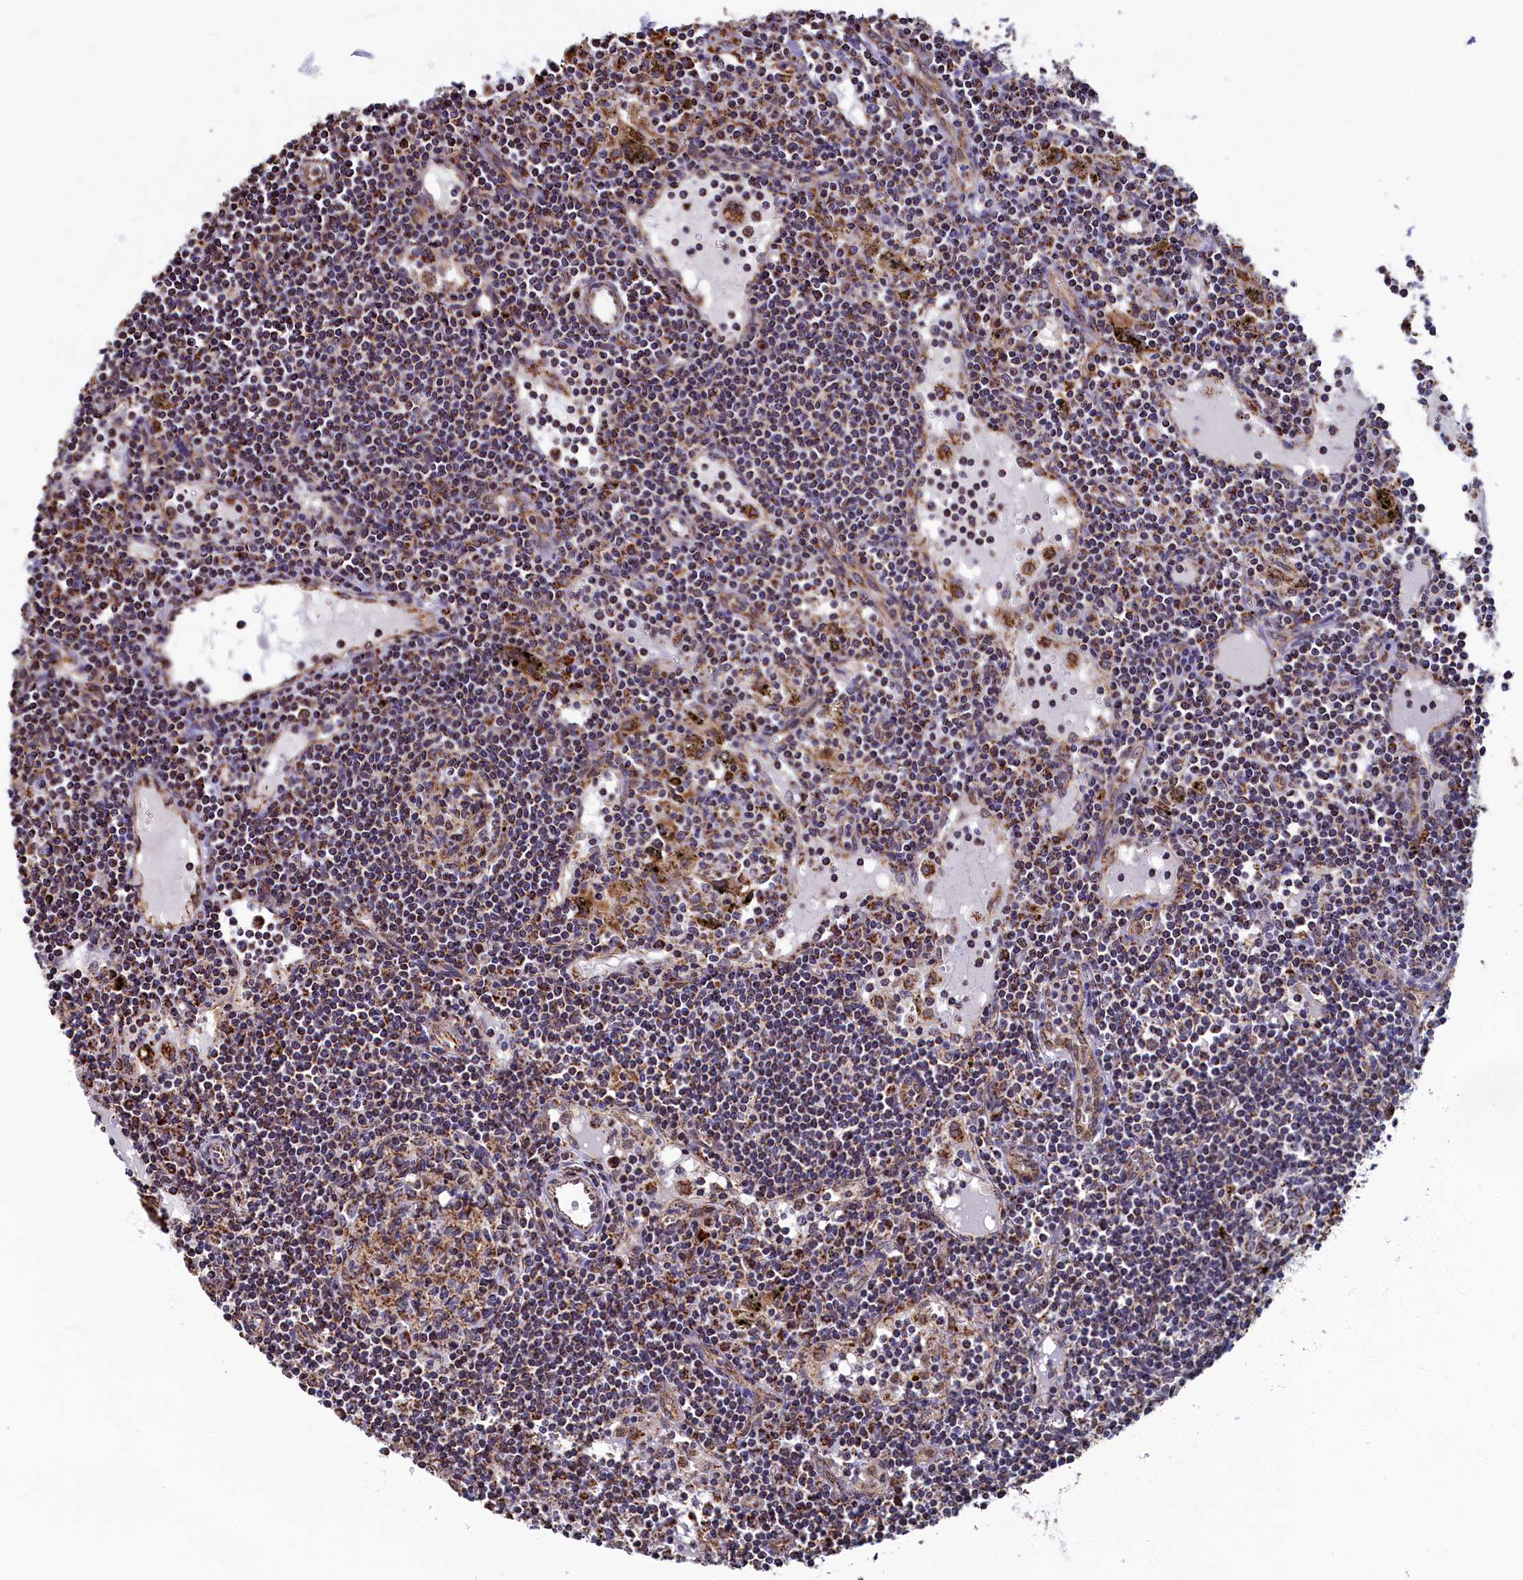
{"staining": {"intensity": "moderate", "quantity": "25%-75%", "location": "cytoplasmic/membranous"}, "tissue": "lymph node", "cell_type": "Germinal center cells", "image_type": "normal", "snomed": [{"axis": "morphology", "description": "Normal tissue, NOS"}, {"axis": "topography", "description": "Lymph node"}], "caption": "Lymph node stained with DAB immunohistochemistry shows medium levels of moderate cytoplasmic/membranous positivity in about 25%-75% of germinal center cells.", "gene": "SPR", "patient": {"sex": "male", "age": 74}}